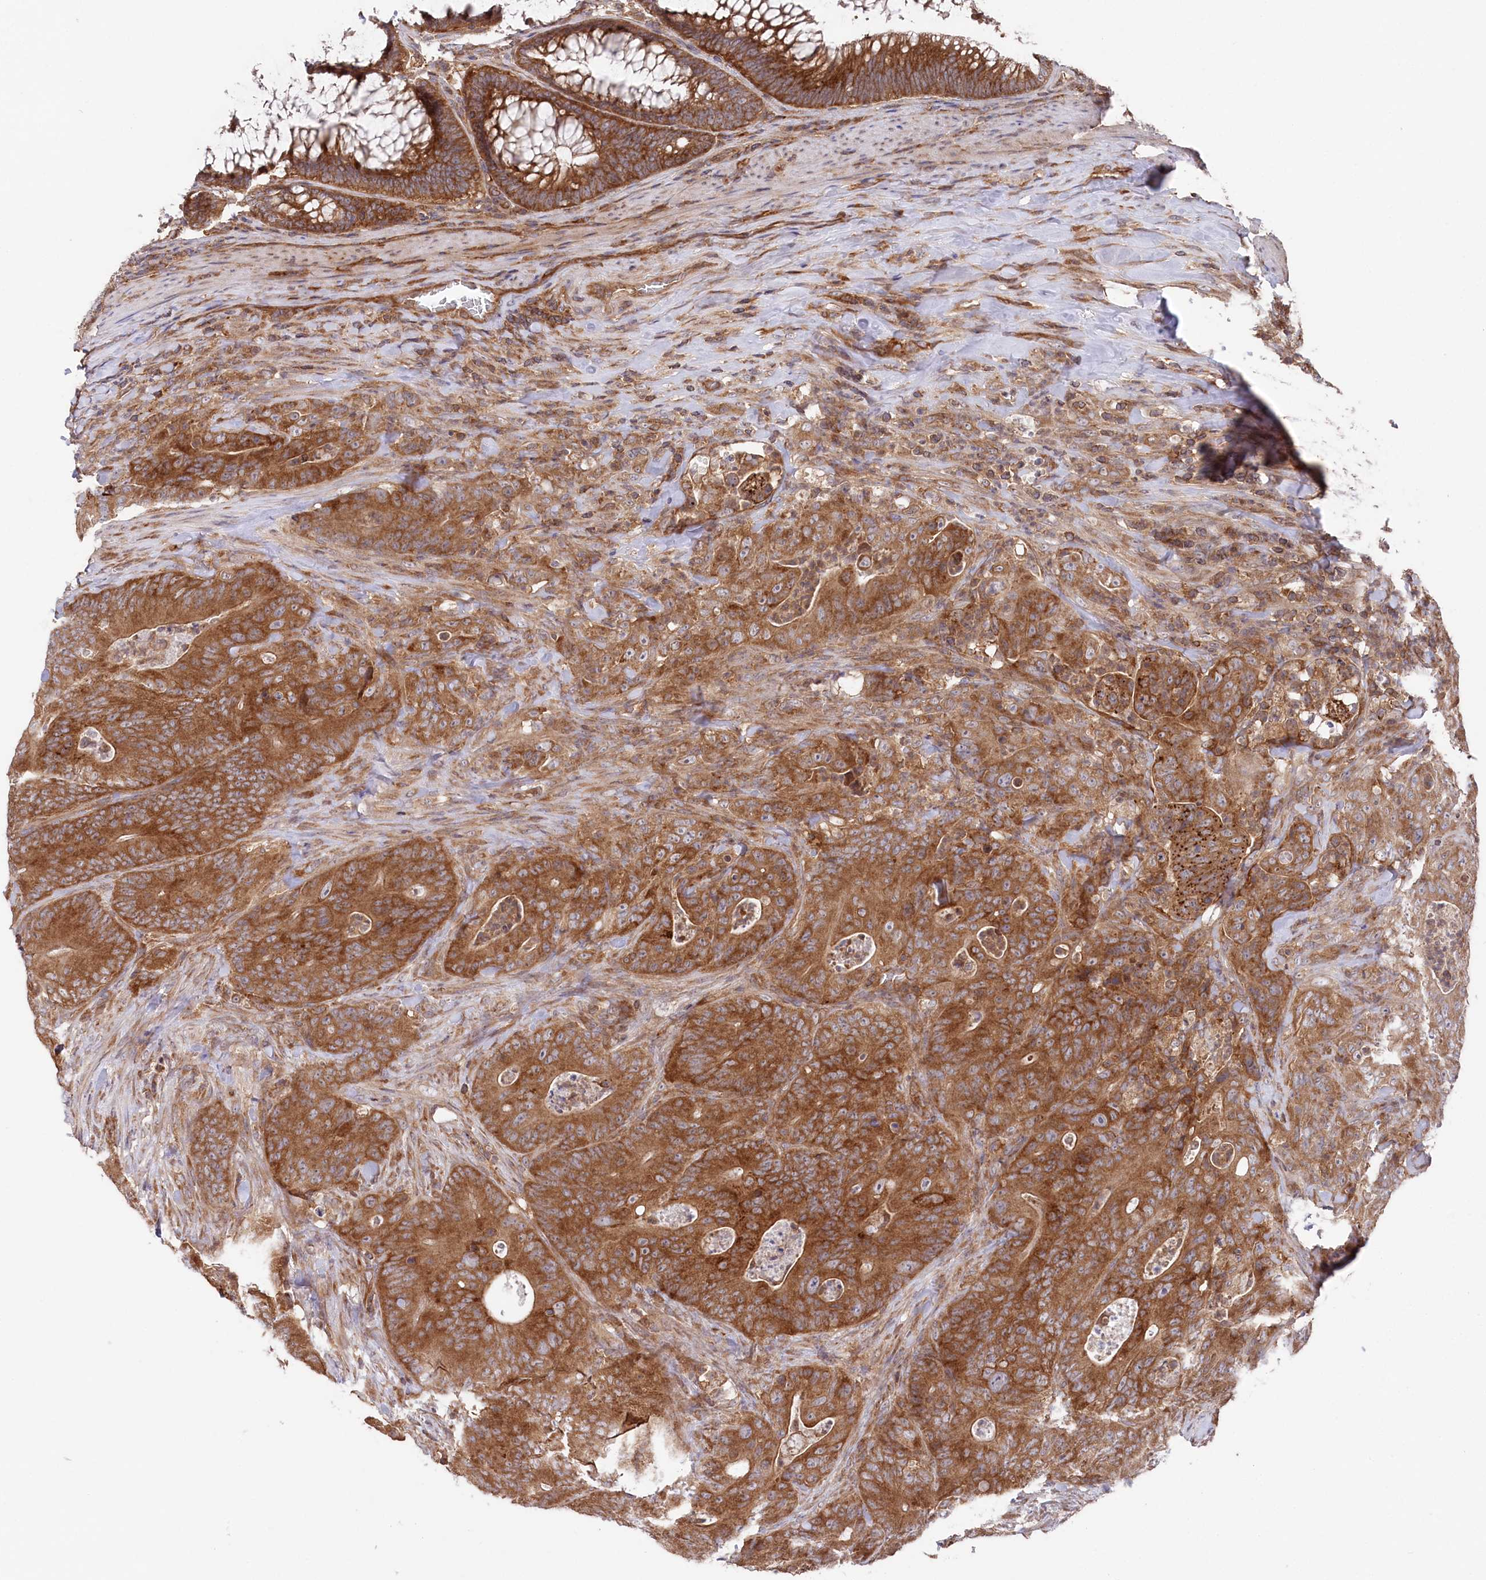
{"staining": {"intensity": "moderate", "quantity": ">75%", "location": "cytoplasmic/membranous"}, "tissue": "colorectal cancer", "cell_type": "Tumor cells", "image_type": "cancer", "snomed": [{"axis": "morphology", "description": "Normal tissue, NOS"}, {"axis": "topography", "description": "Colon"}], "caption": "Immunohistochemistry (DAB) staining of colorectal cancer exhibits moderate cytoplasmic/membranous protein expression in about >75% of tumor cells.", "gene": "PPP1R21", "patient": {"sex": "female", "age": 82}}